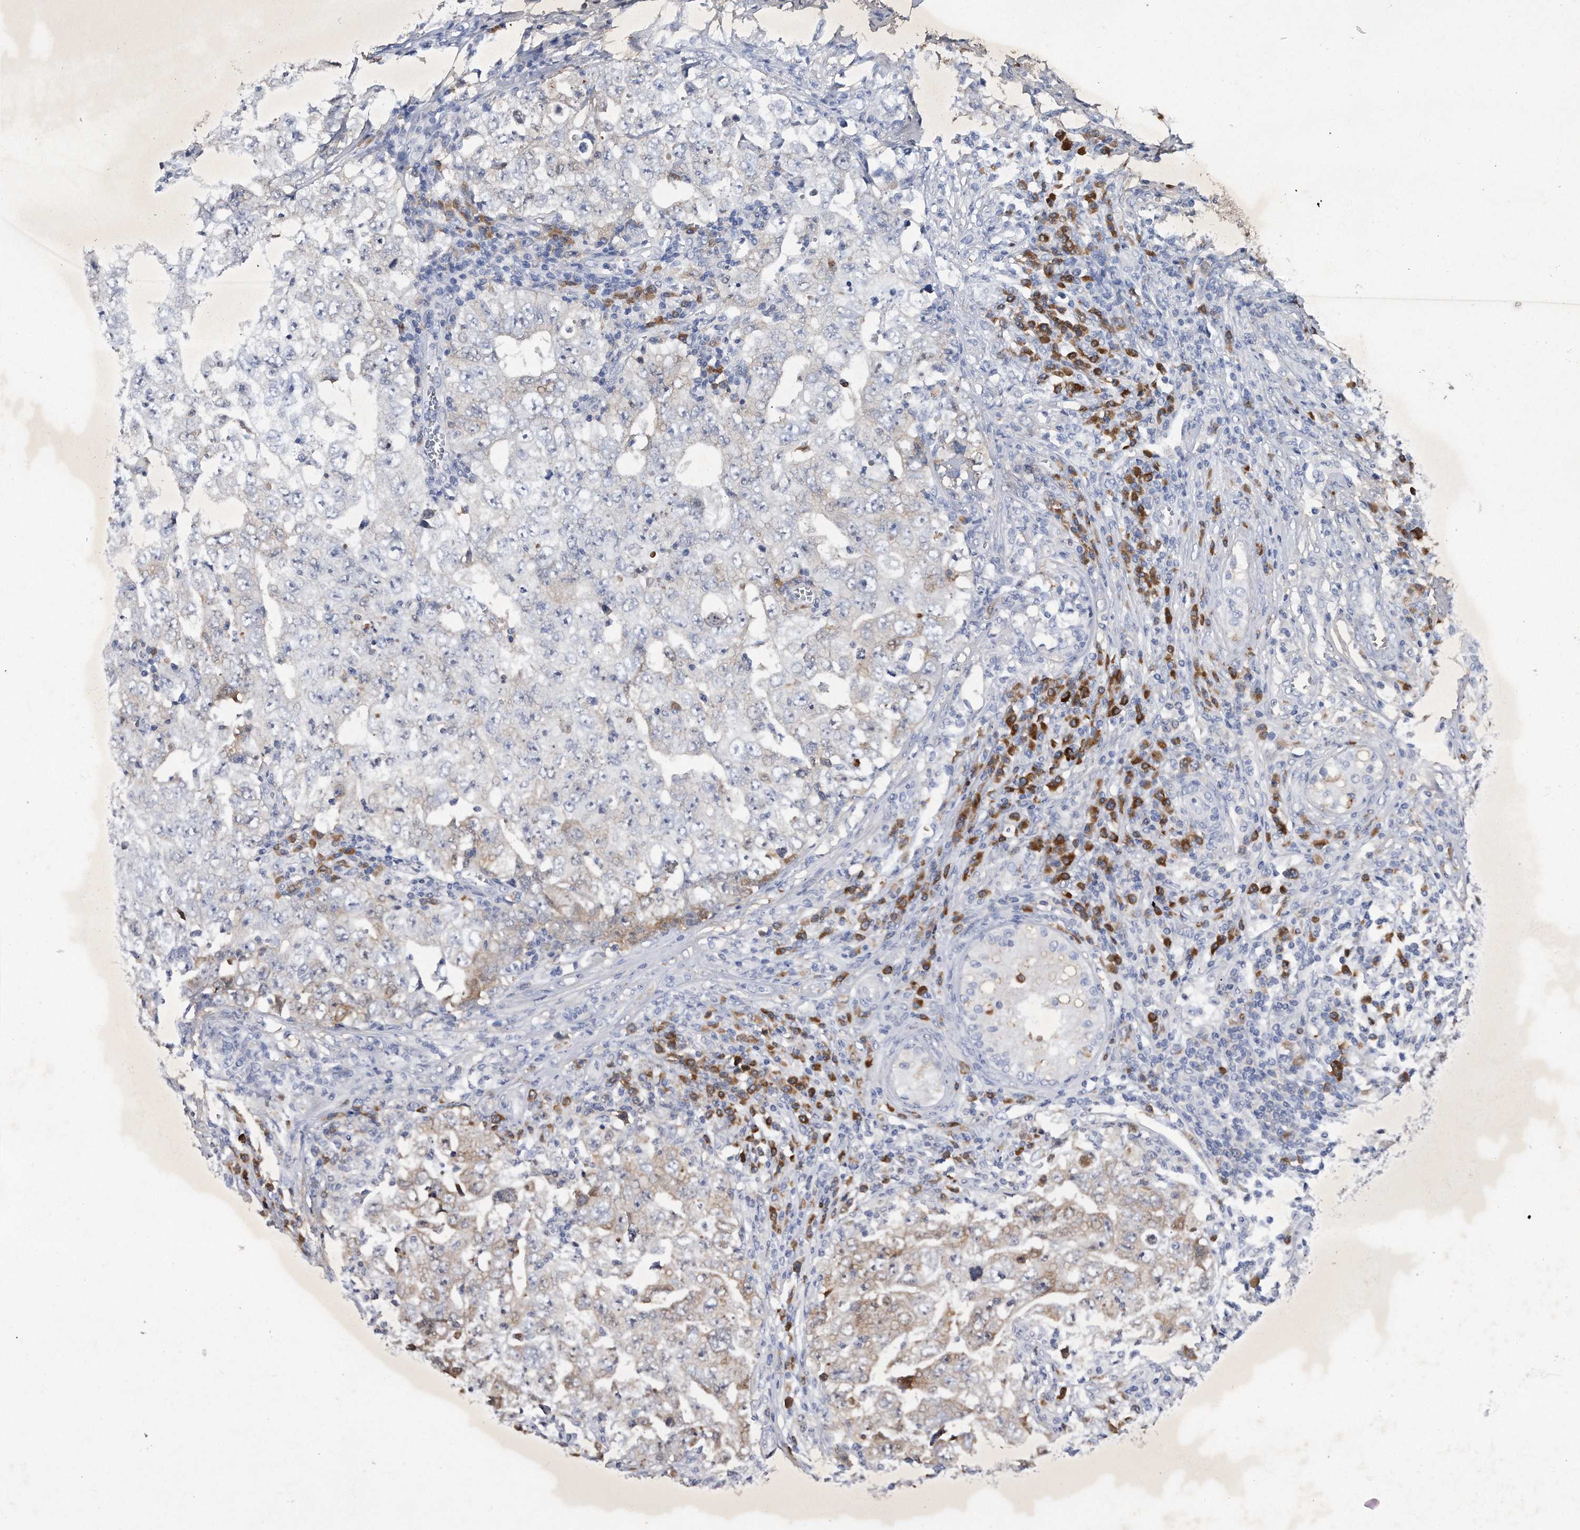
{"staining": {"intensity": "moderate", "quantity": "25%-75%", "location": "cytoplasmic/membranous"}, "tissue": "testis cancer", "cell_type": "Tumor cells", "image_type": "cancer", "snomed": [{"axis": "morphology", "description": "Carcinoma, Embryonal, NOS"}, {"axis": "topography", "description": "Testis"}], "caption": "Protein staining of testis embryonal carcinoma tissue displays moderate cytoplasmic/membranous staining in about 25%-75% of tumor cells. The staining was performed using DAB to visualize the protein expression in brown, while the nuclei were stained in blue with hematoxylin (Magnification: 20x).", "gene": "ASNS", "patient": {"sex": "male", "age": 26}}